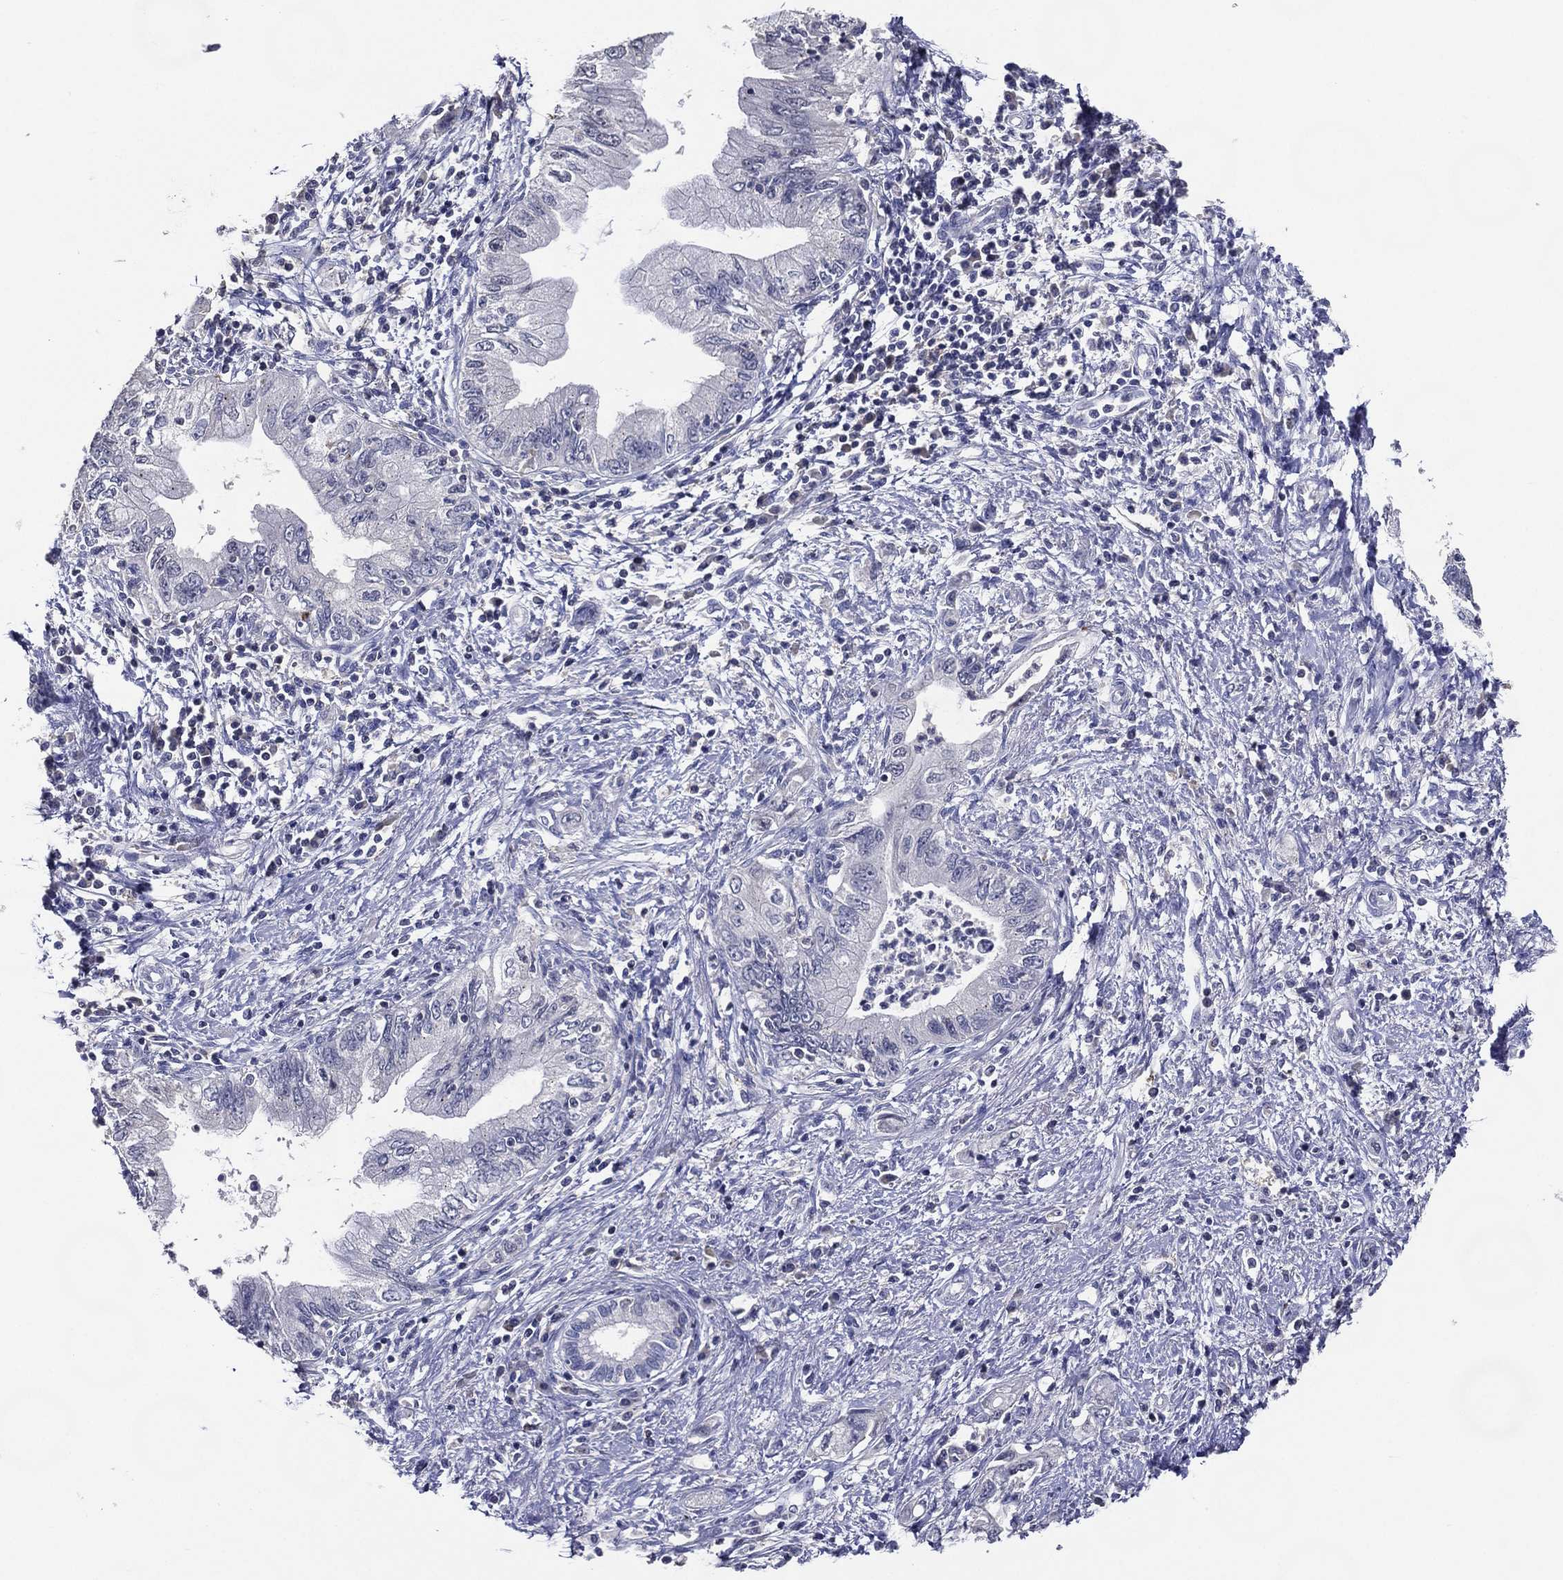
{"staining": {"intensity": "negative", "quantity": "none", "location": "none"}, "tissue": "pancreatic cancer", "cell_type": "Tumor cells", "image_type": "cancer", "snomed": [{"axis": "morphology", "description": "Adenocarcinoma, NOS"}, {"axis": "topography", "description": "Pancreas"}], "caption": "Protein analysis of pancreatic cancer demonstrates no significant expression in tumor cells. (DAB immunohistochemistry (IHC) visualized using brightfield microscopy, high magnification).", "gene": "TFAP2A", "patient": {"sex": "female", "age": 73}}